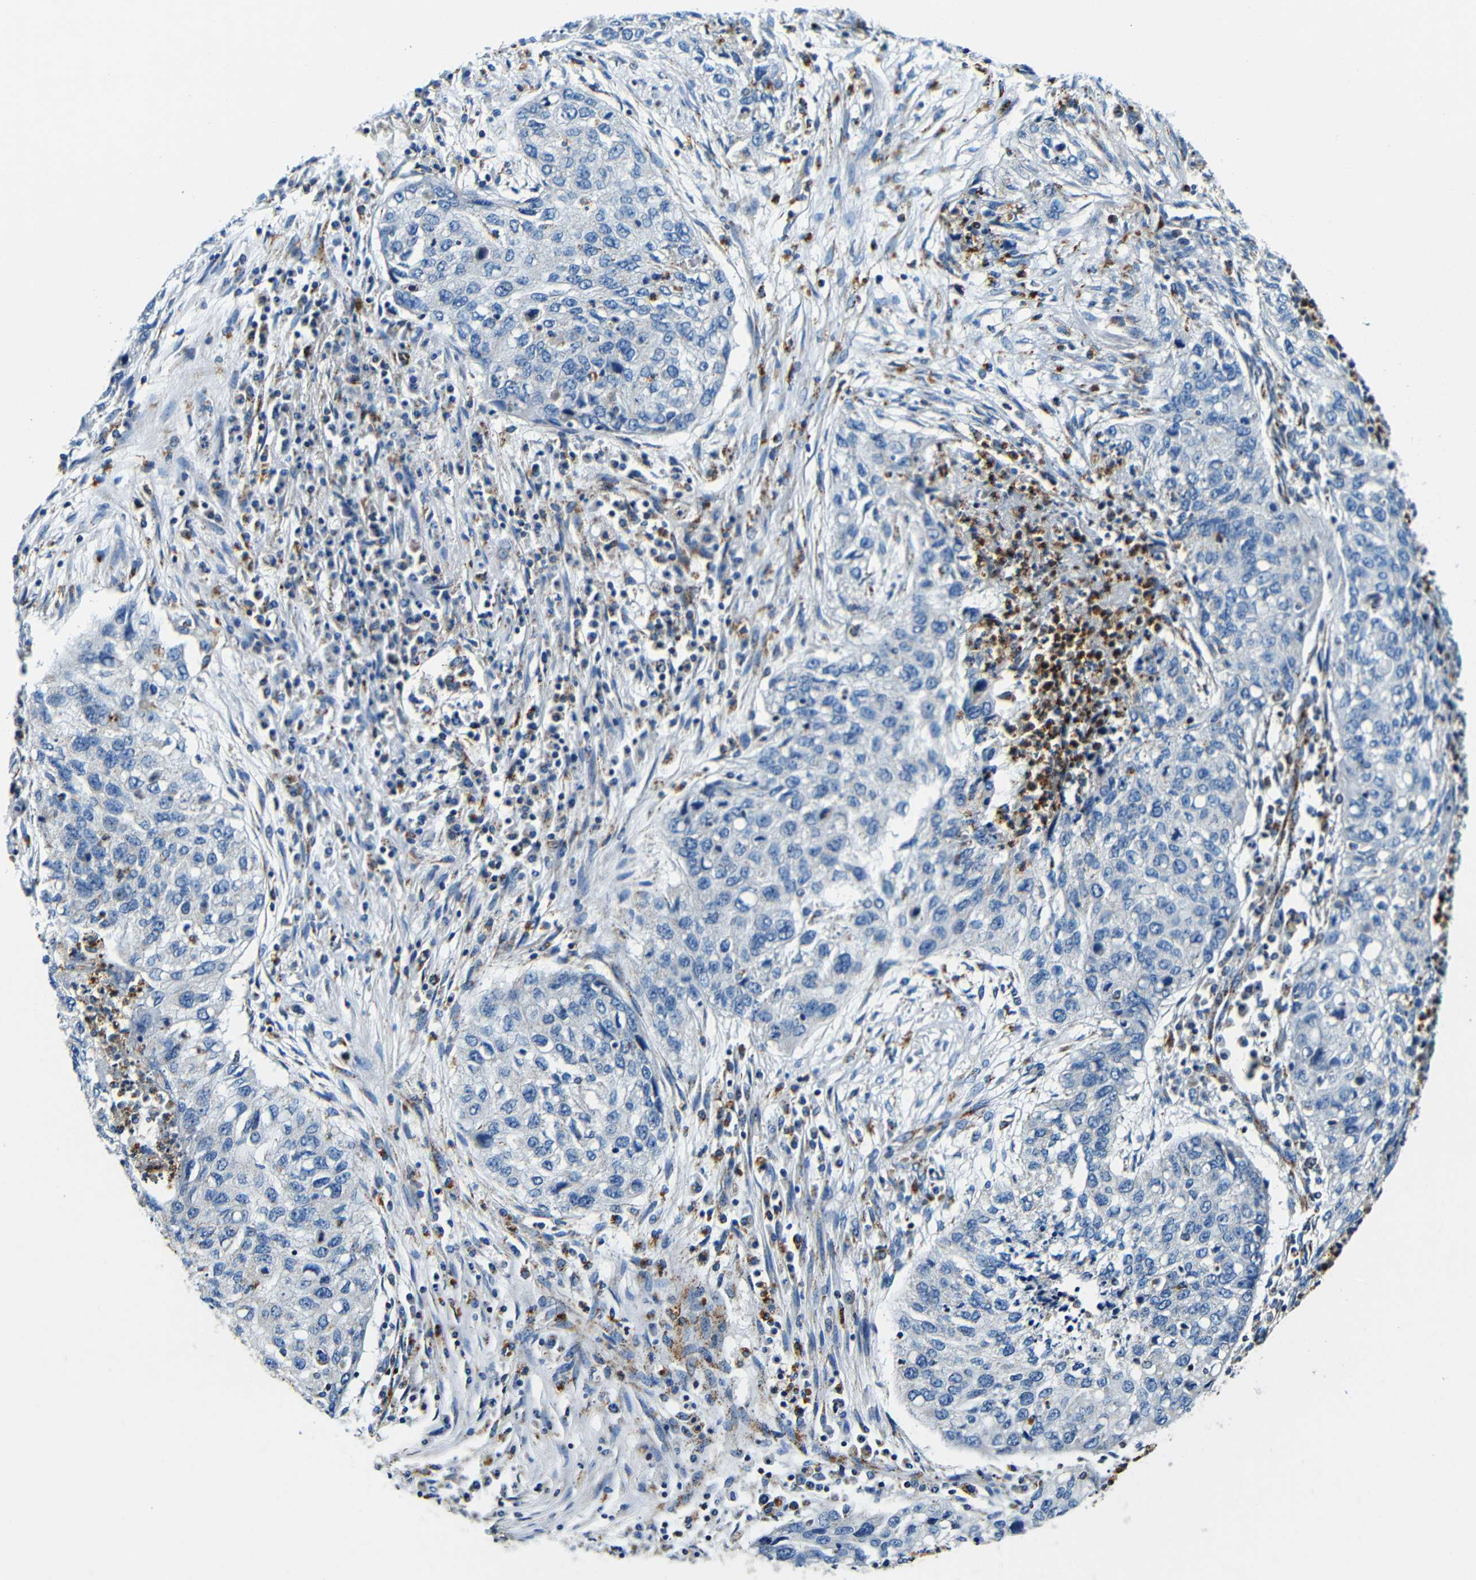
{"staining": {"intensity": "negative", "quantity": "none", "location": "none"}, "tissue": "lung cancer", "cell_type": "Tumor cells", "image_type": "cancer", "snomed": [{"axis": "morphology", "description": "Squamous cell carcinoma, NOS"}, {"axis": "topography", "description": "Lung"}], "caption": "Human lung squamous cell carcinoma stained for a protein using IHC shows no positivity in tumor cells.", "gene": "GALNT18", "patient": {"sex": "female", "age": 63}}